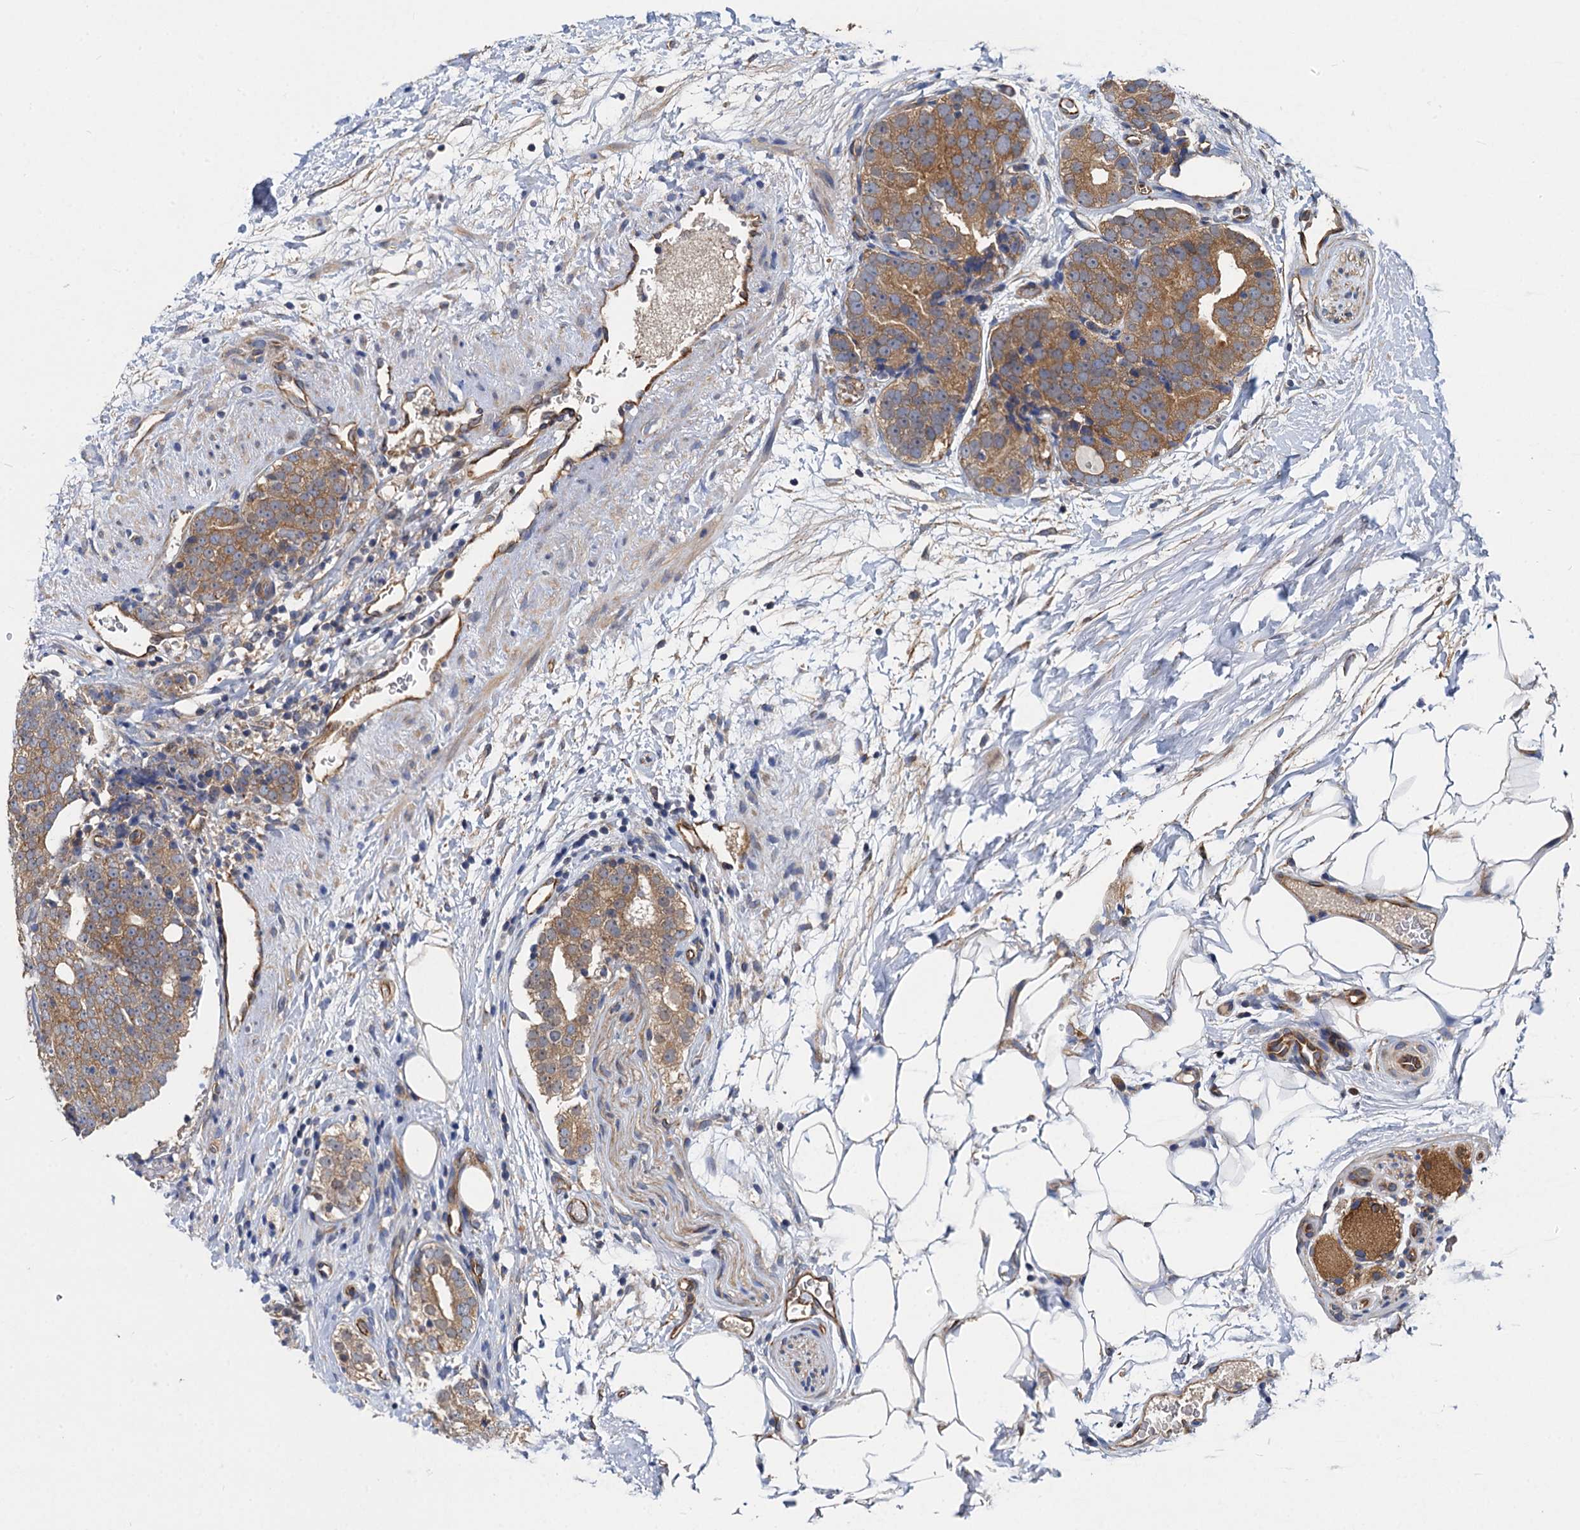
{"staining": {"intensity": "moderate", "quantity": ">75%", "location": "cytoplasmic/membranous"}, "tissue": "prostate cancer", "cell_type": "Tumor cells", "image_type": "cancer", "snomed": [{"axis": "morphology", "description": "Adenocarcinoma, High grade"}, {"axis": "topography", "description": "Prostate"}], "caption": "About >75% of tumor cells in human prostate cancer show moderate cytoplasmic/membranous protein positivity as visualized by brown immunohistochemical staining.", "gene": "PJA2", "patient": {"sex": "male", "age": 56}}